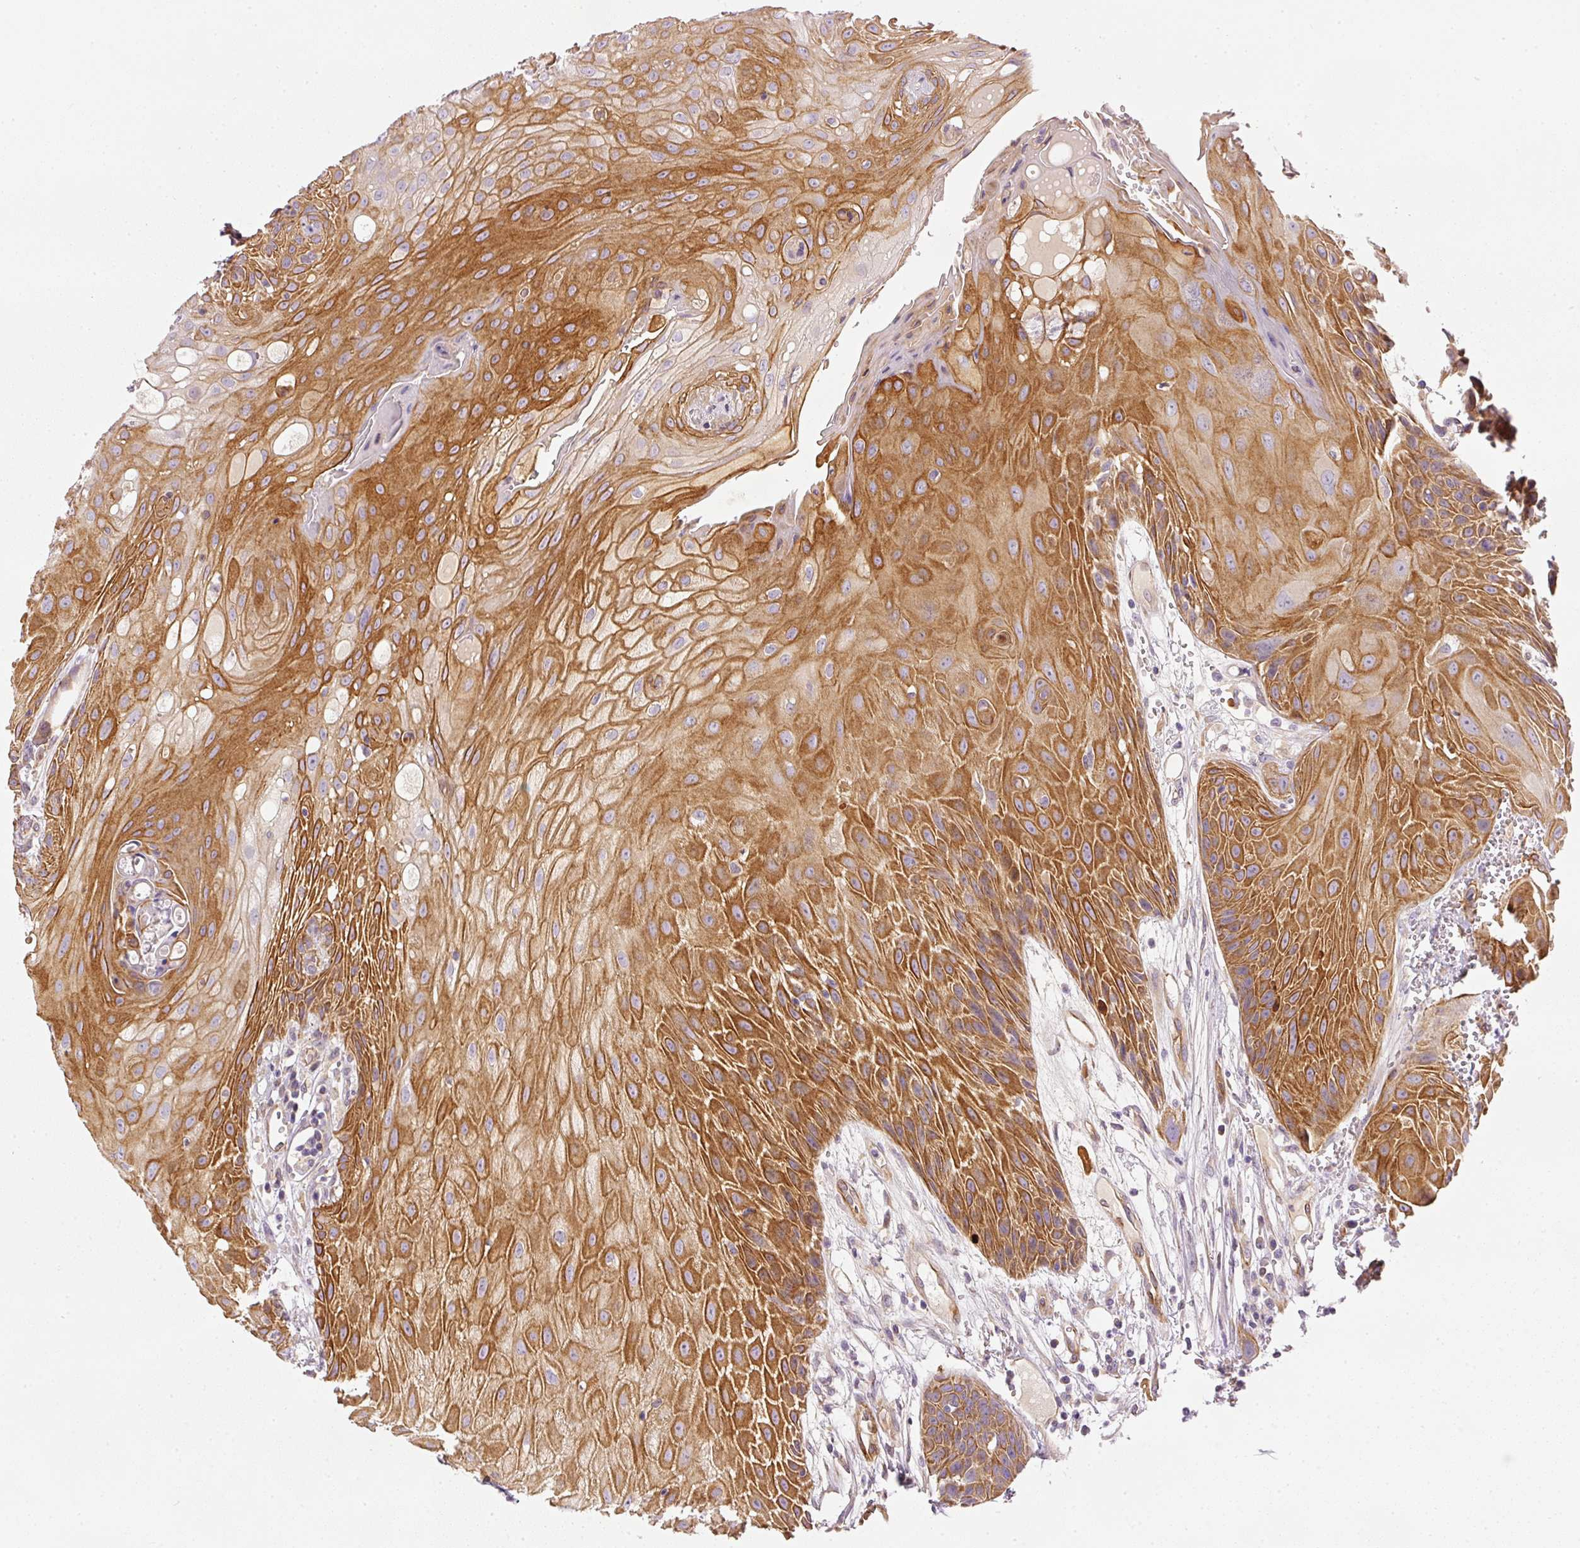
{"staining": {"intensity": "strong", "quantity": ">75%", "location": "cytoplasmic/membranous"}, "tissue": "head and neck cancer", "cell_type": "Tumor cells", "image_type": "cancer", "snomed": [{"axis": "morphology", "description": "Squamous cell carcinoma, NOS"}, {"axis": "topography", "description": "Head-Neck"}], "caption": "Head and neck cancer (squamous cell carcinoma) stained with immunohistochemistry demonstrates strong cytoplasmic/membranous staining in approximately >75% of tumor cells.", "gene": "OSR2", "patient": {"sex": "female", "age": 73}}